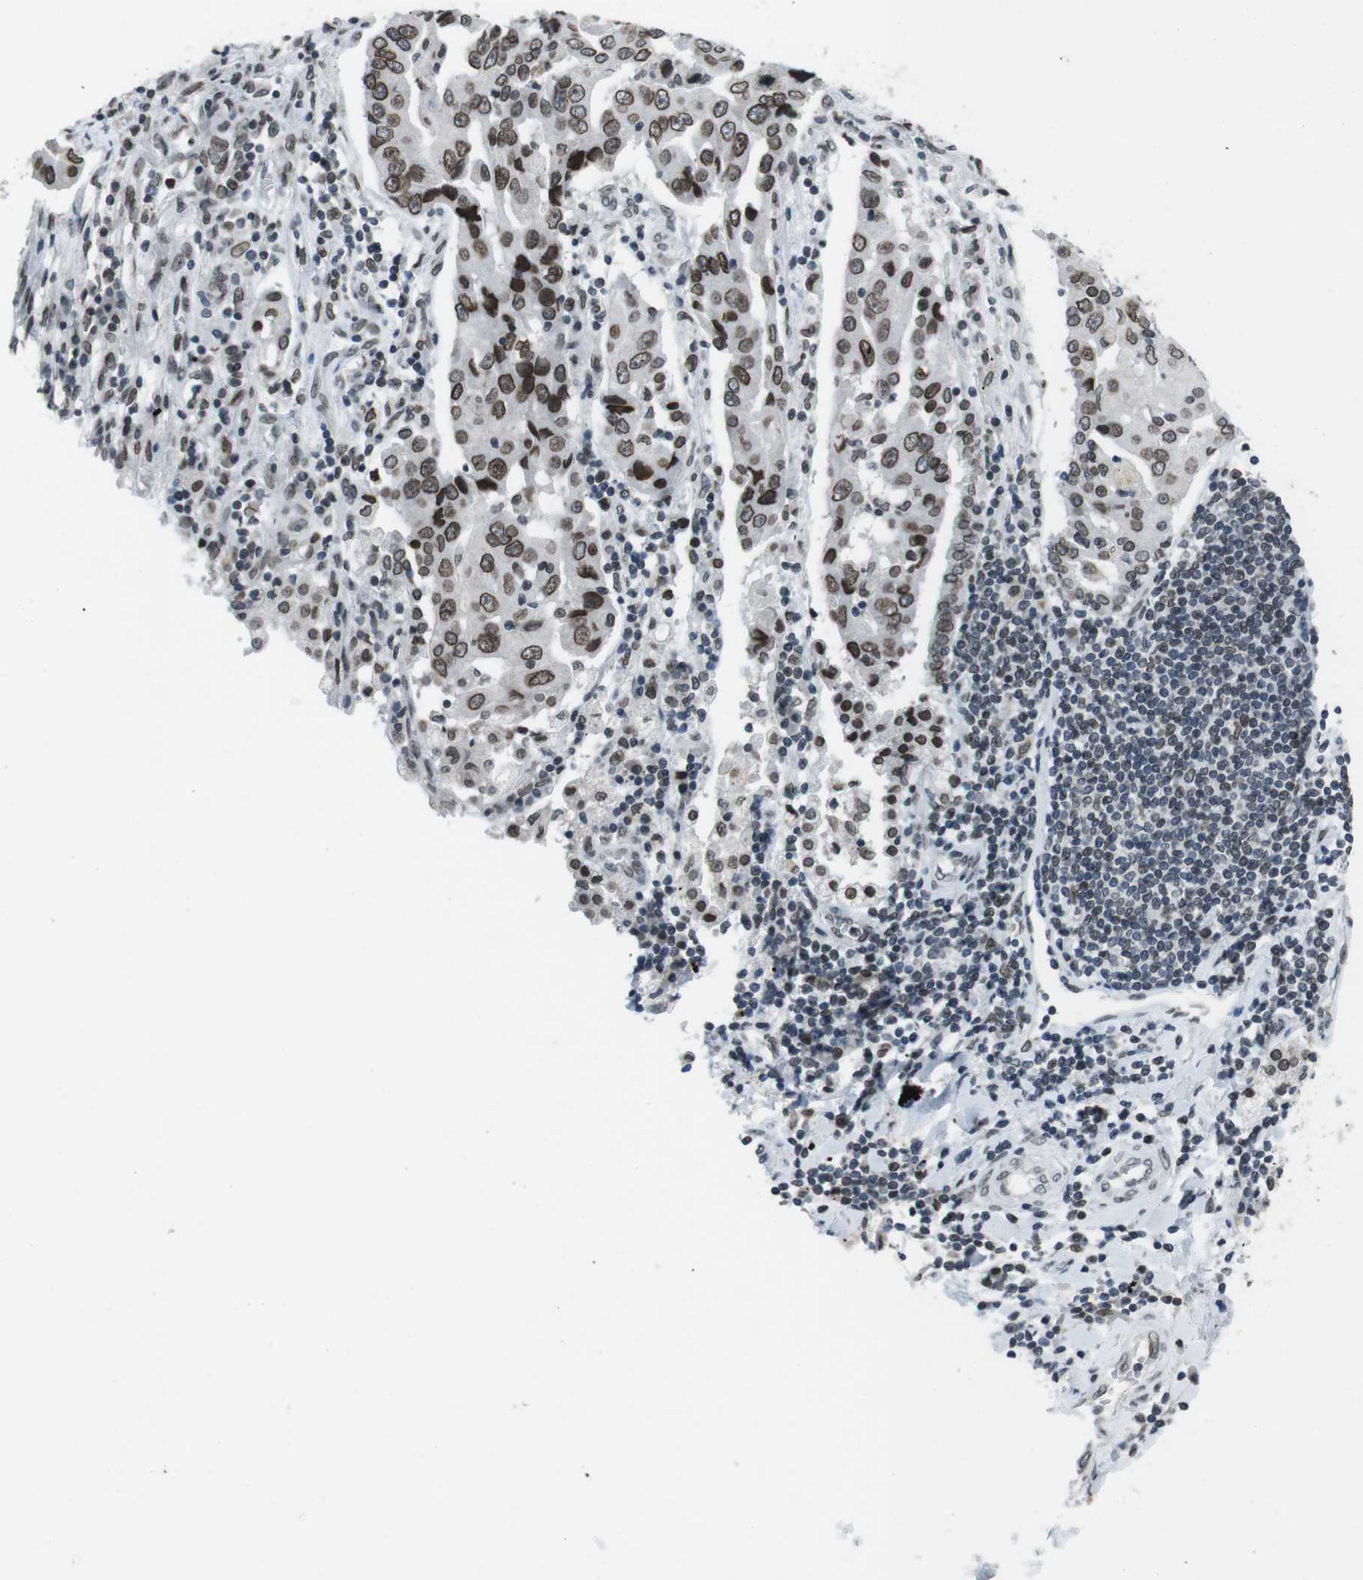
{"staining": {"intensity": "strong", "quantity": ">75%", "location": "cytoplasmic/membranous,nuclear"}, "tissue": "lung cancer", "cell_type": "Tumor cells", "image_type": "cancer", "snomed": [{"axis": "morphology", "description": "Adenocarcinoma, NOS"}, {"axis": "topography", "description": "Lung"}], "caption": "There is high levels of strong cytoplasmic/membranous and nuclear staining in tumor cells of lung cancer, as demonstrated by immunohistochemical staining (brown color).", "gene": "MAD1L1", "patient": {"sex": "female", "age": 65}}